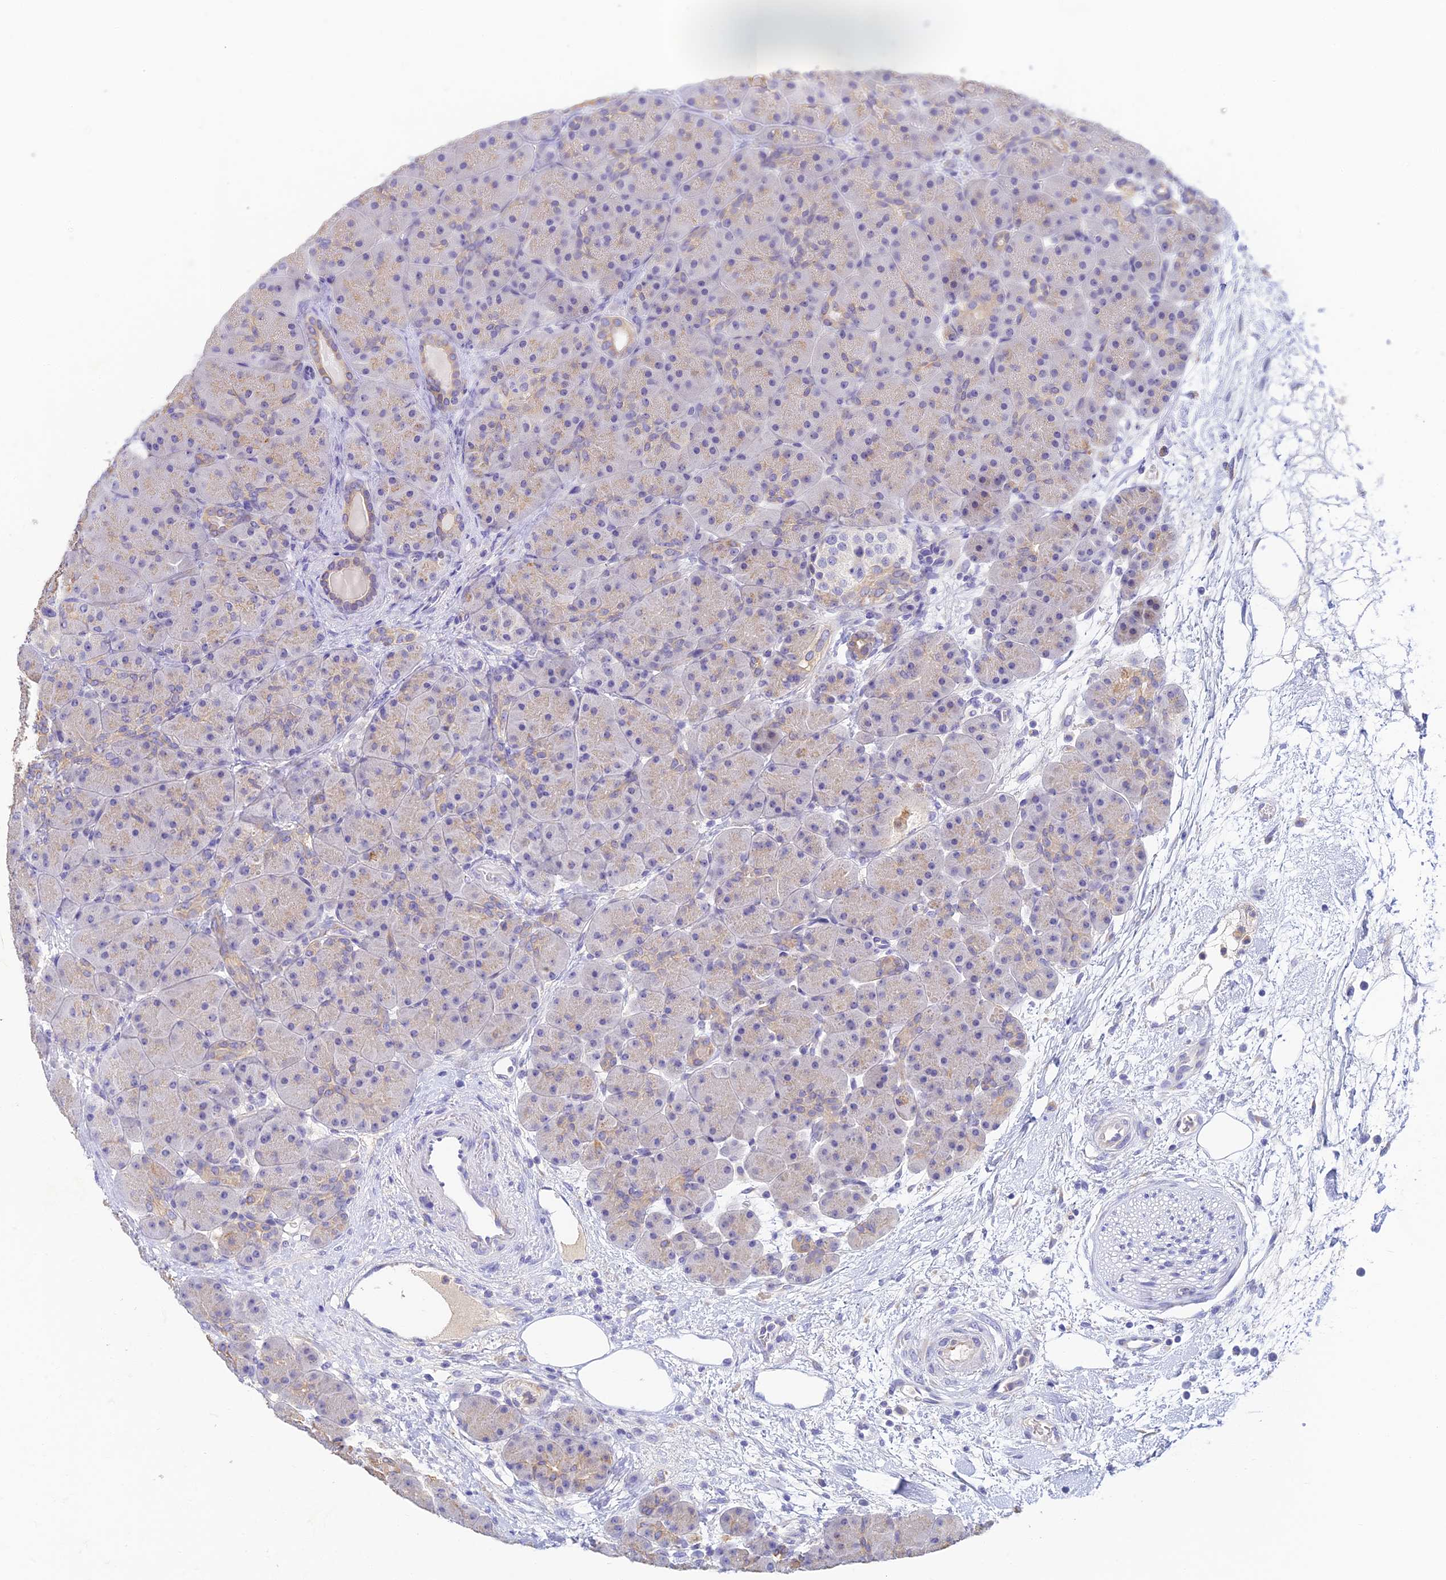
{"staining": {"intensity": "weak", "quantity": "25%-75%", "location": "cytoplasmic/membranous"}, "tissue": "pancreas", "cell_type": "Exocrine glandular cells", "image_type": "normal", "snomed": [{"axis": "morphology", "description": "Normal tissue, NOS"}, {"axis": "topography", "description": "Pancreas"}], "caption": "Human pancreas stained with a brown dye displays weak cytoplasmic/membranous positive positivity in approximately 25%-75% of exocrine glandular cells.", "gene": "INTS13", "patient": {"sex": "male", "age": 66}}